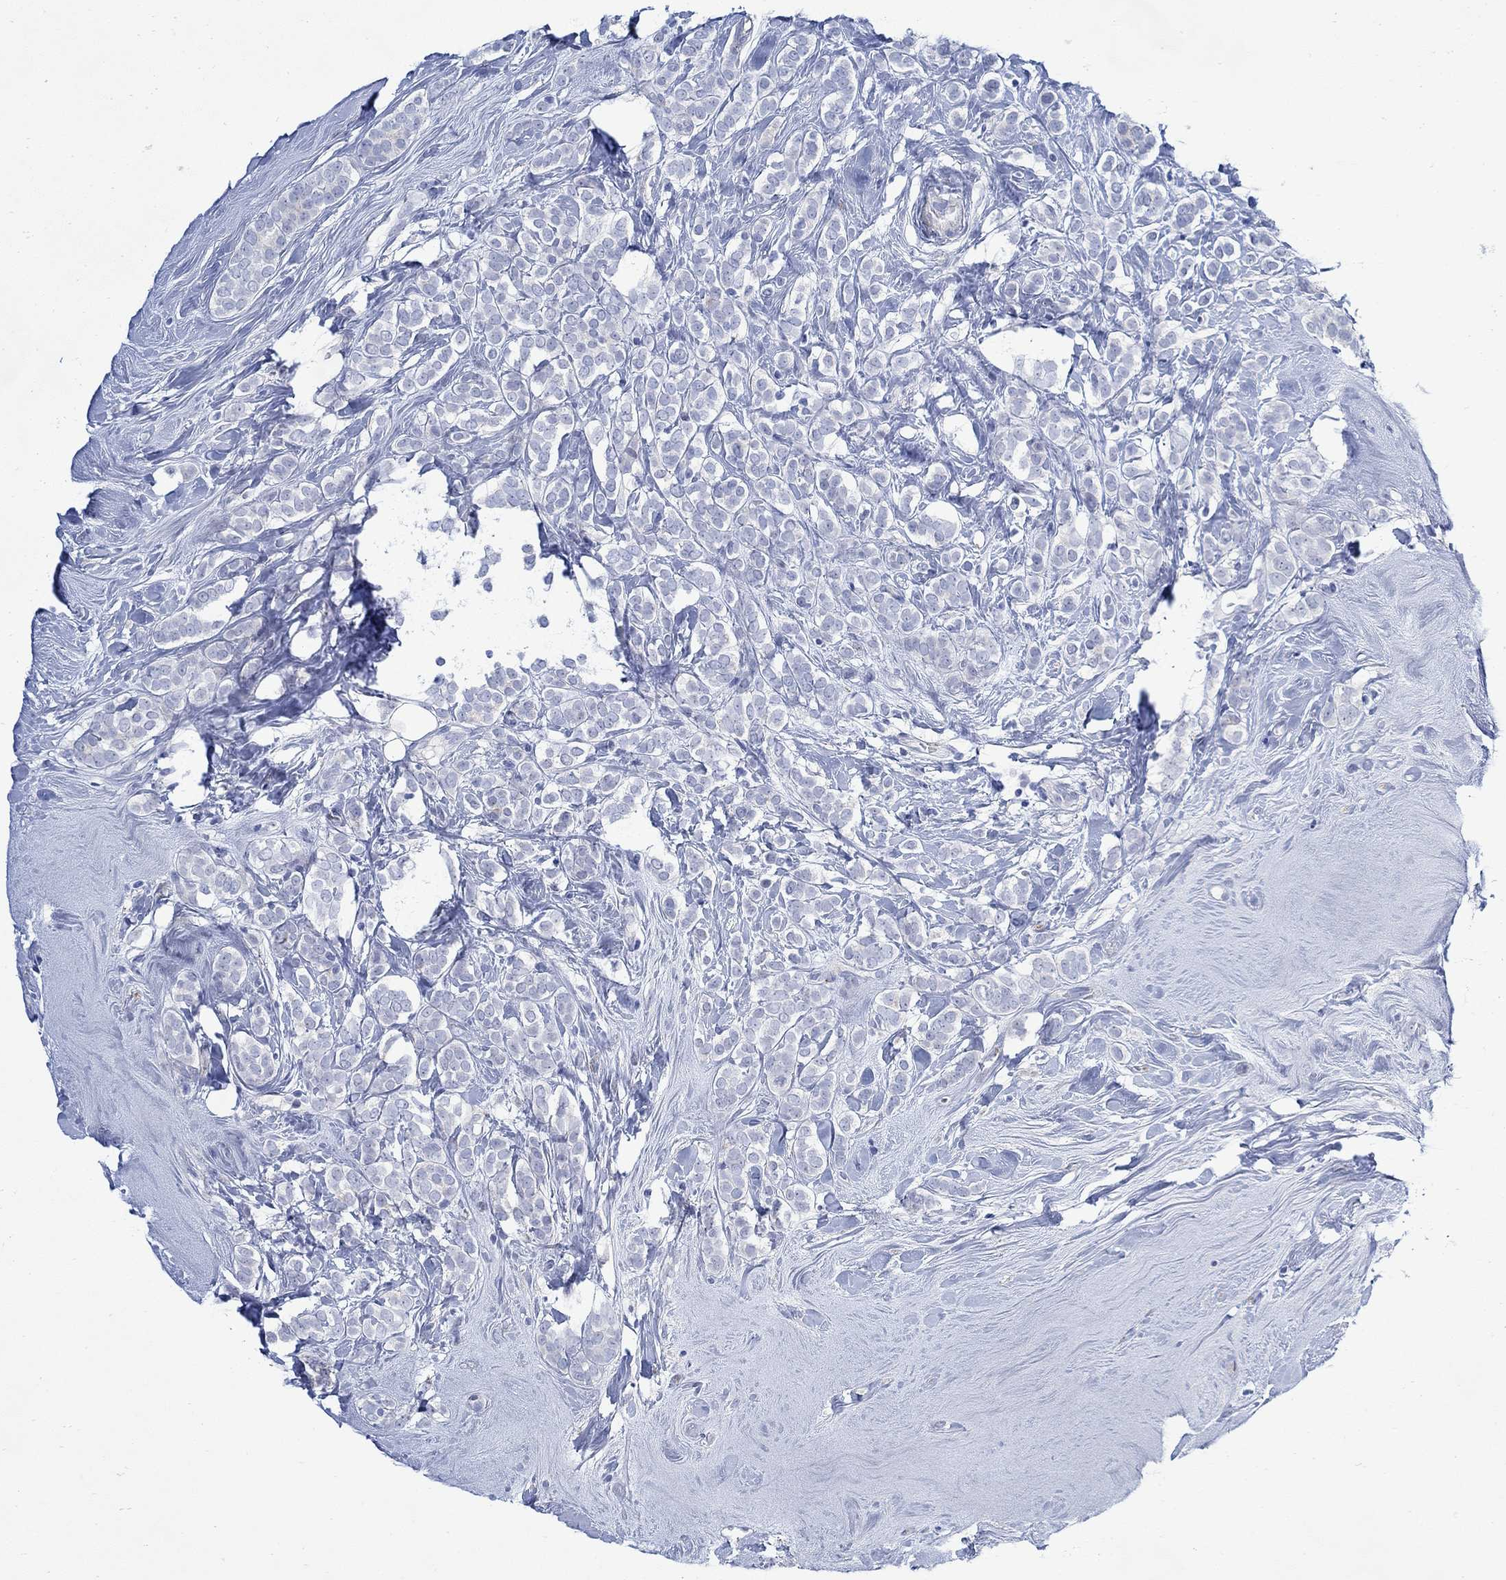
{"staining": {"intensity": "negative", "quantity": "none", "location": "none"}, "tissue": "breast cancer", "cell_type": "Tumor cells", "image_type": "cancer", "snomed": [{"axis": "morphology", "description": "Lobular carcinoma"}, {"axis": "topography", "description": "Breast"}], "caption": "DAB immunohistochemical staining of breast cancer (lobular carcinoma) demonstrates no significant positivity in tumor cells.", "gene": "KSR2", "patient": {"sex": "female", "age": 49}}